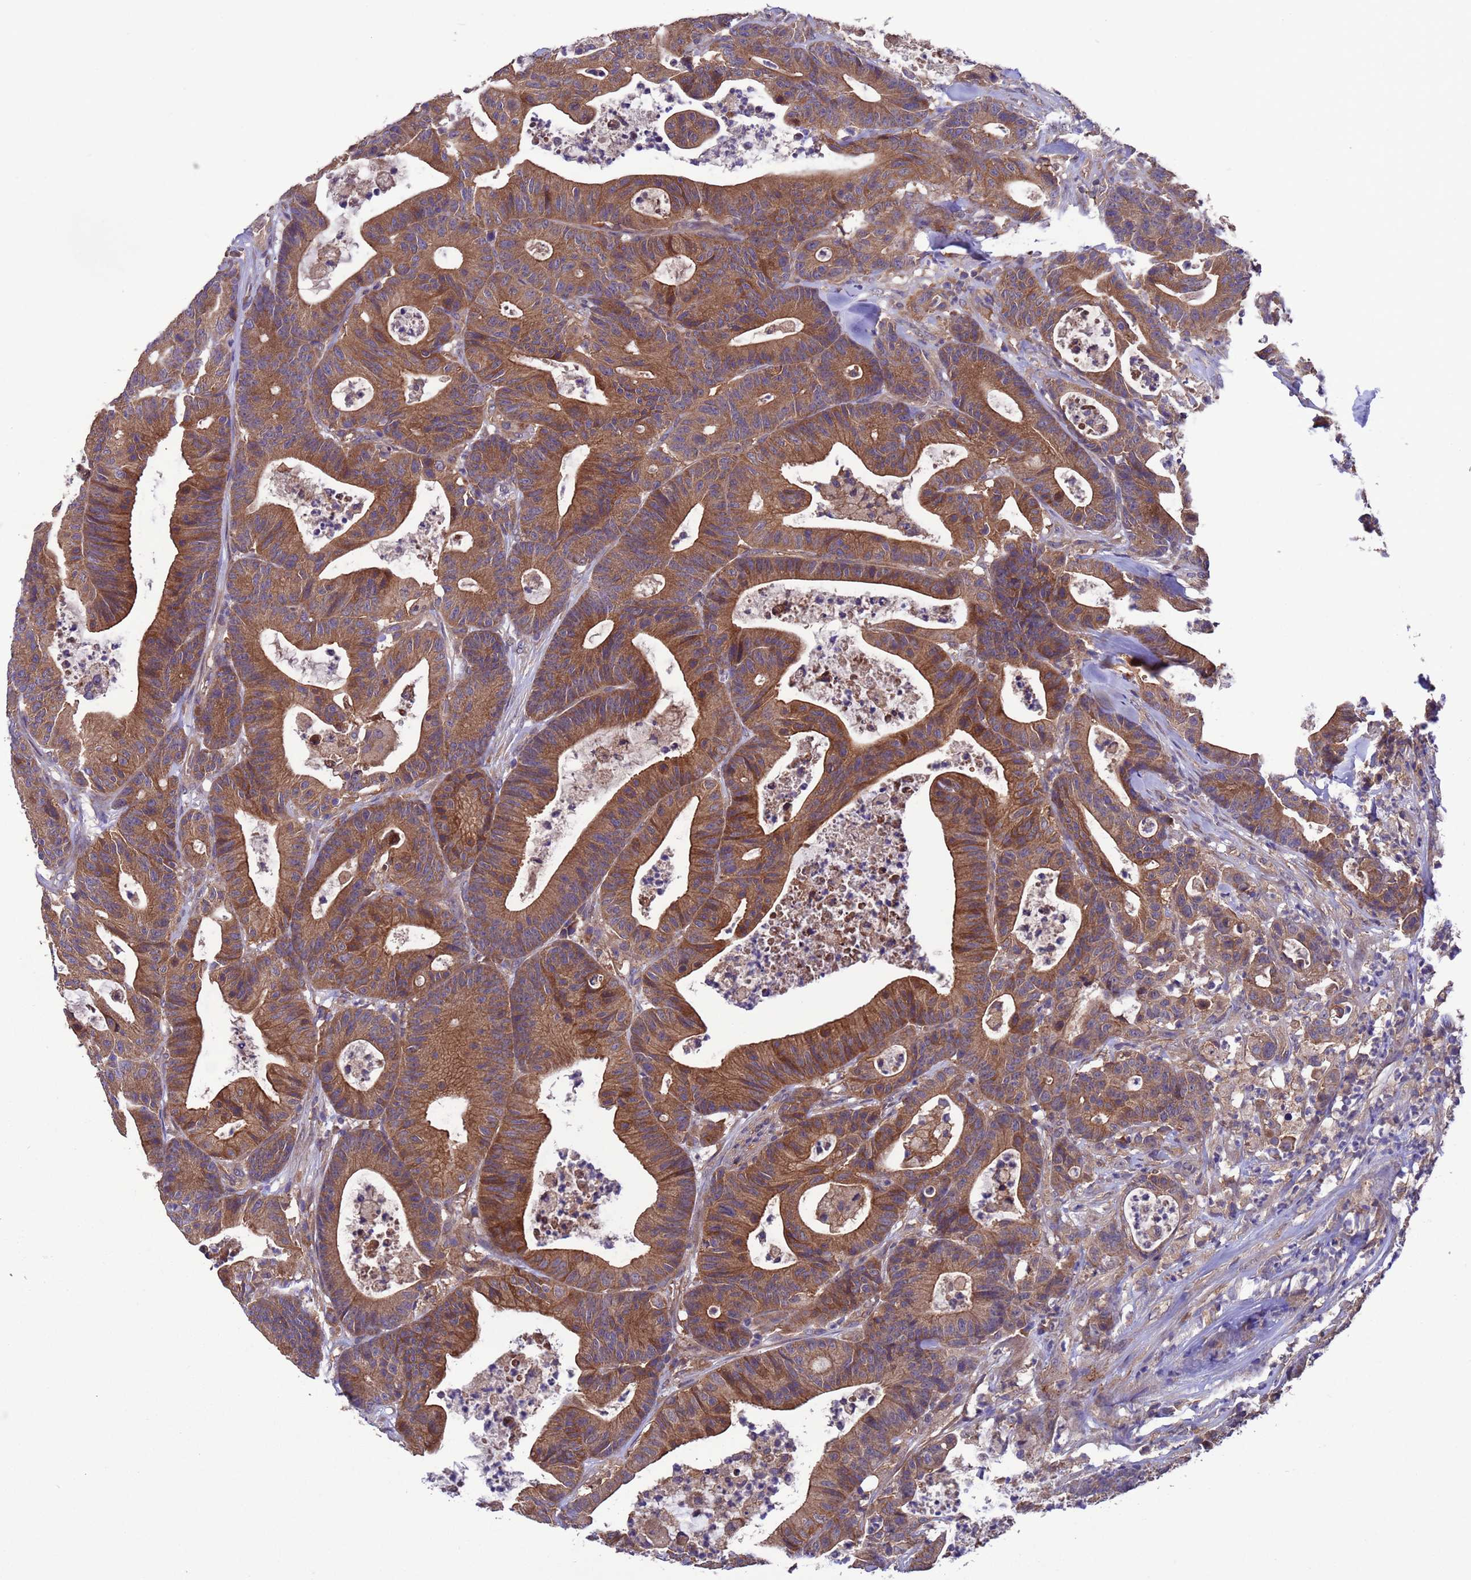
{"staining": {"intensity": "moderate", "quantity": ">75%", "location": "cytoplasmic/membranous"}, "tissue": "colorectal cancer", "cell_type": "Tumor cells", "image_type": "cancer", "snomed": [{"axis": "morphology", "description": "Adenocarcinoma, NOS"}, {"axis": "topography", "description": "Colon"}], "caption": "This is a micrograph of immunohistochemistry (IHC) staining of colorectal cancer (adenocarcinoma), which shows moderate staining in the cytoplasmic/membranous of tumor cells.", "gene": "ARHGAP12", "patient": {"sex": "female", "age": 84}}